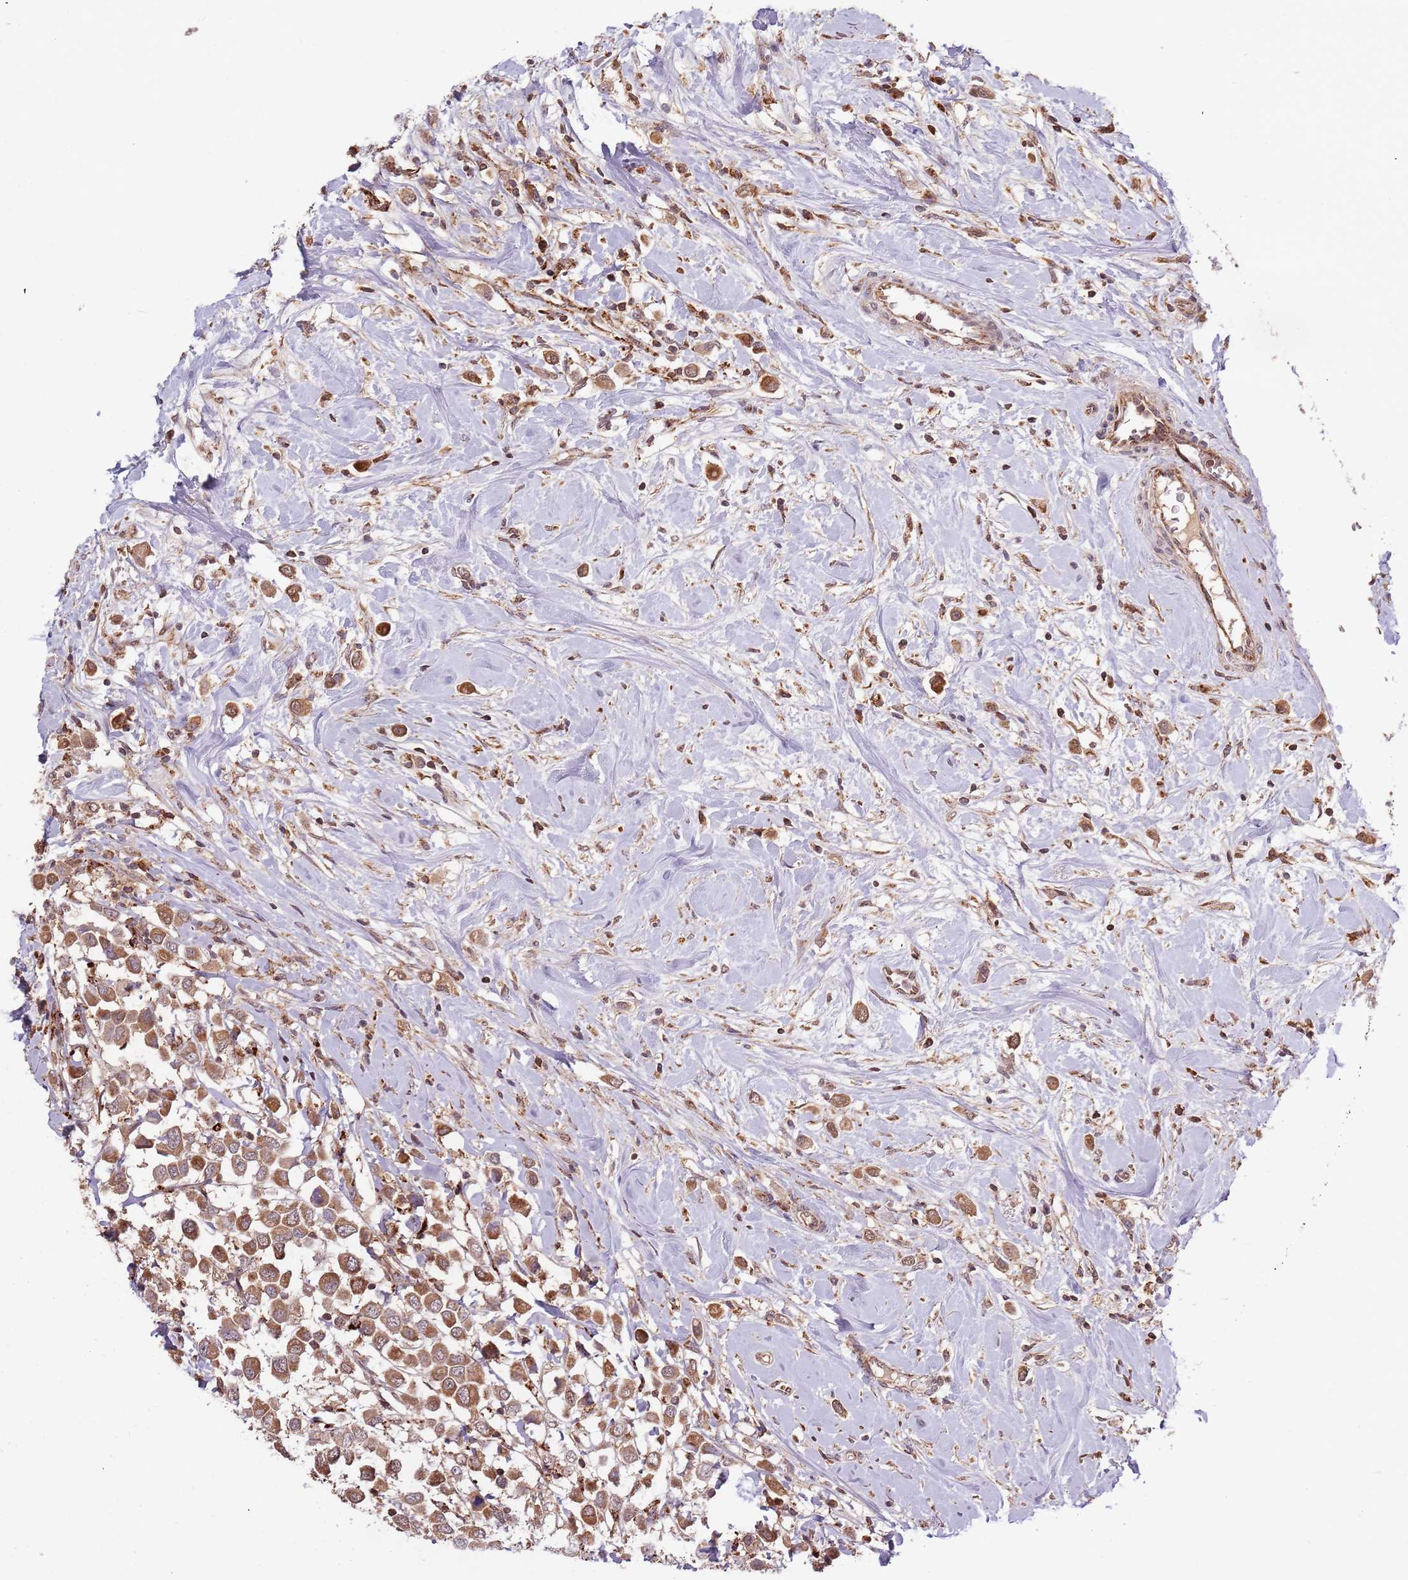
{"staining": {"intensity": "moderate", "quantity": ">75%", "location": "cytoplasmic/membranous"}, "tissue": "breast cancer", "cell_type": "Tumor cells", "image_type": "cancer", "snomed": [{"axis": "morphology", "description": "Duct carcinoma"}, {"axis": "topography", "description": "Breast"}], "caption": "Immunohistochemical staining of intraductal carcinoma (breast) displays medium levels of moderate cytoplasmic/membranous protein staining in about >75% of tumor cells.", "gene": "IL17RD", "patient": {"sex": "female", "age": 61}}